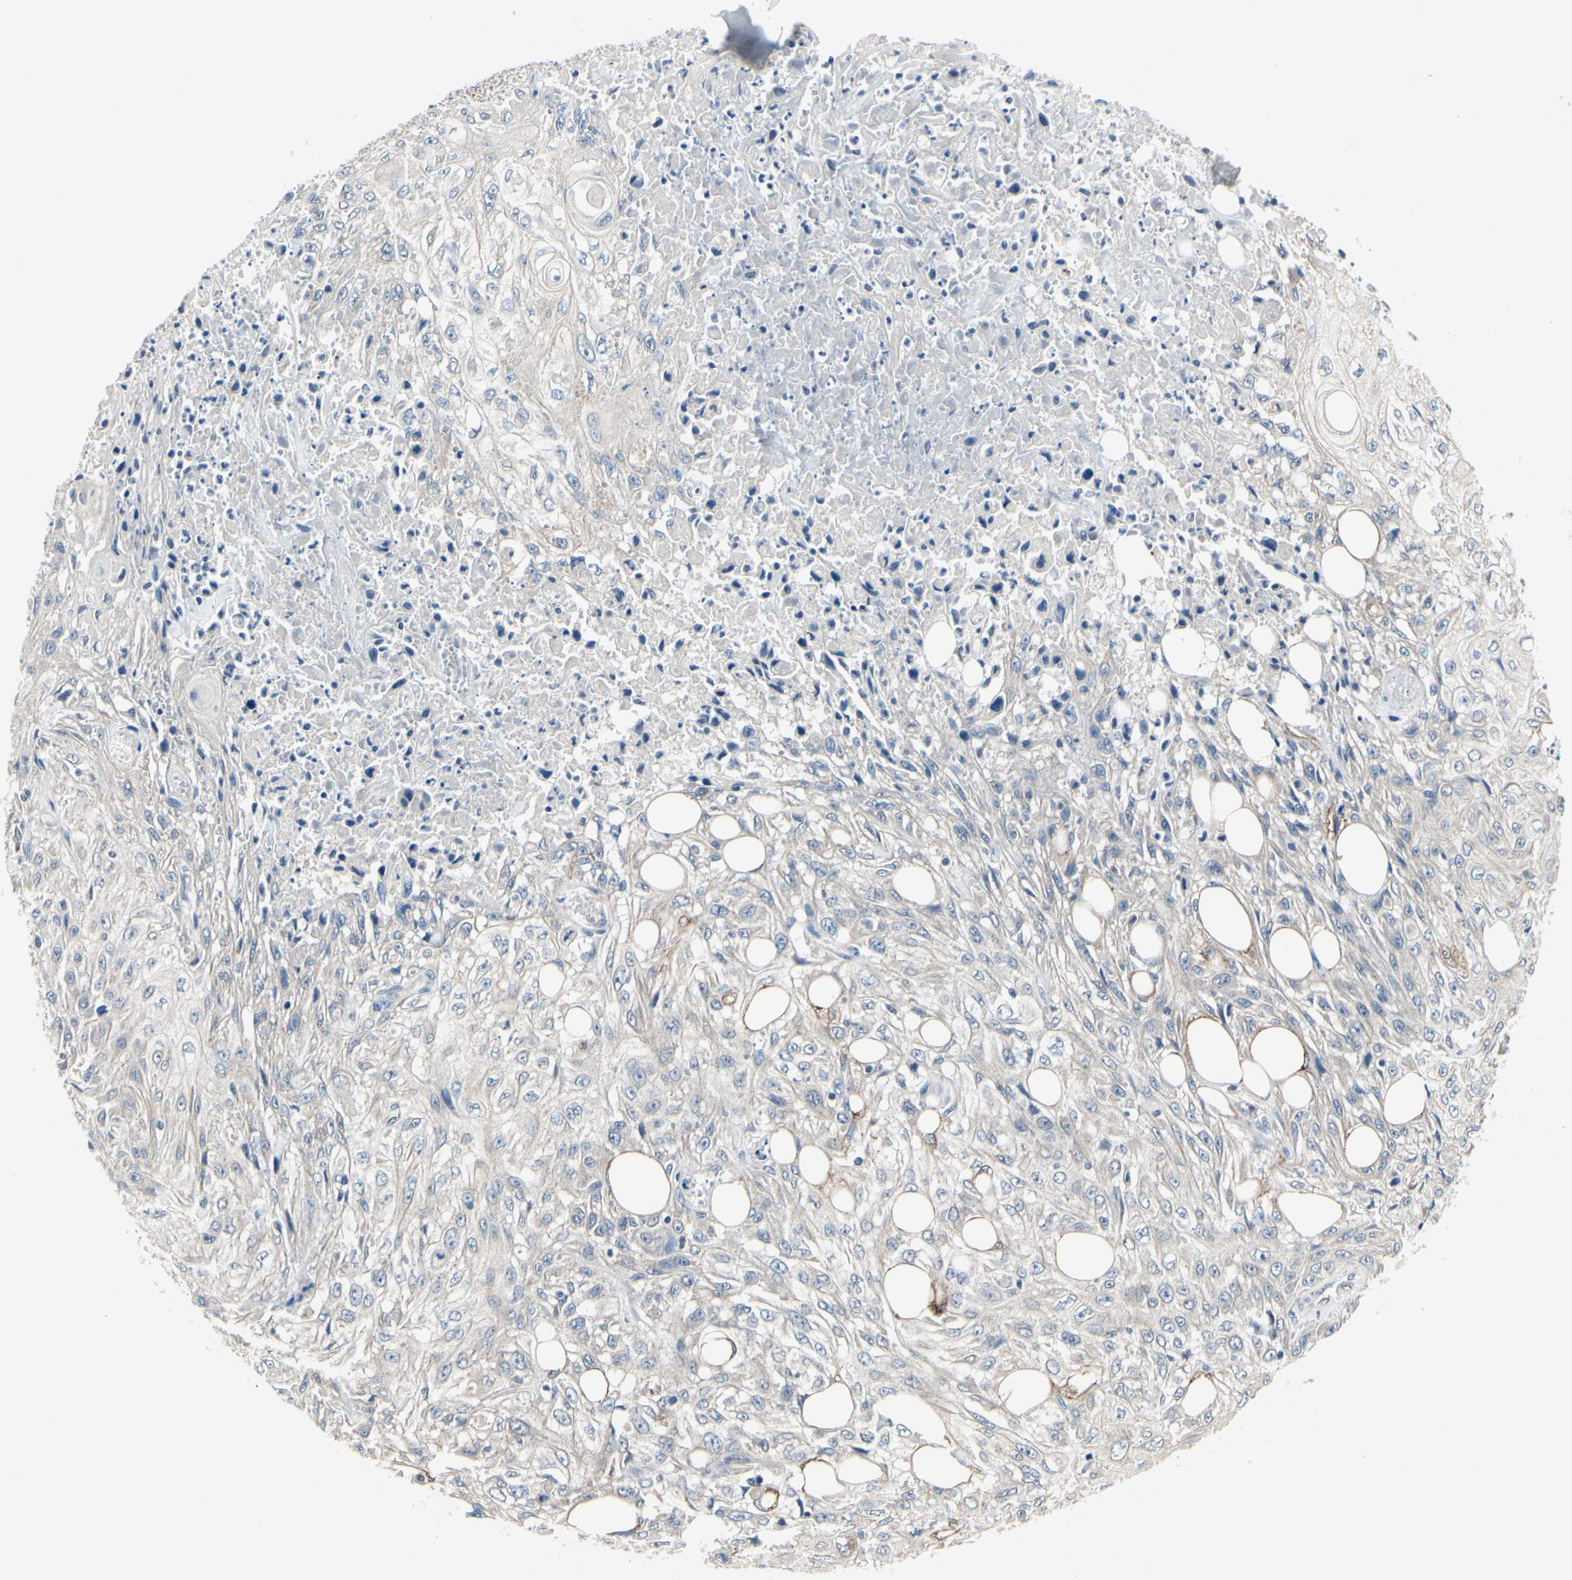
{"staining": {"intensity": "negative", "quantity": "none", "location": "none"}, "tissue": "skin cancer", "cell_type": "Tumor cells", "image_type": "cancer", "snomed": [{"axis": "morphology", "description": "Squamous cell carcinoma, NOS"}, {"axis": "morphology", "description": "Squamous cell carcinoma, metastatic, NOS"}, {"axis": "topography", "description": "Skin"}, {"axis": "topography", "description": "Lymph node"}], "caption": "A high-resolution histopathology image shows IHC staining of skin cancer (squamous cell carcinoma), which displays no significant expression in tumor cells. (DAB (3,3'-diaminobenzidine) immunohistochemistry visualized using brightfield microscopy, high magnification).", "gene": "PRKAR2B", "patient": {"sex": "male", "age": 75}}